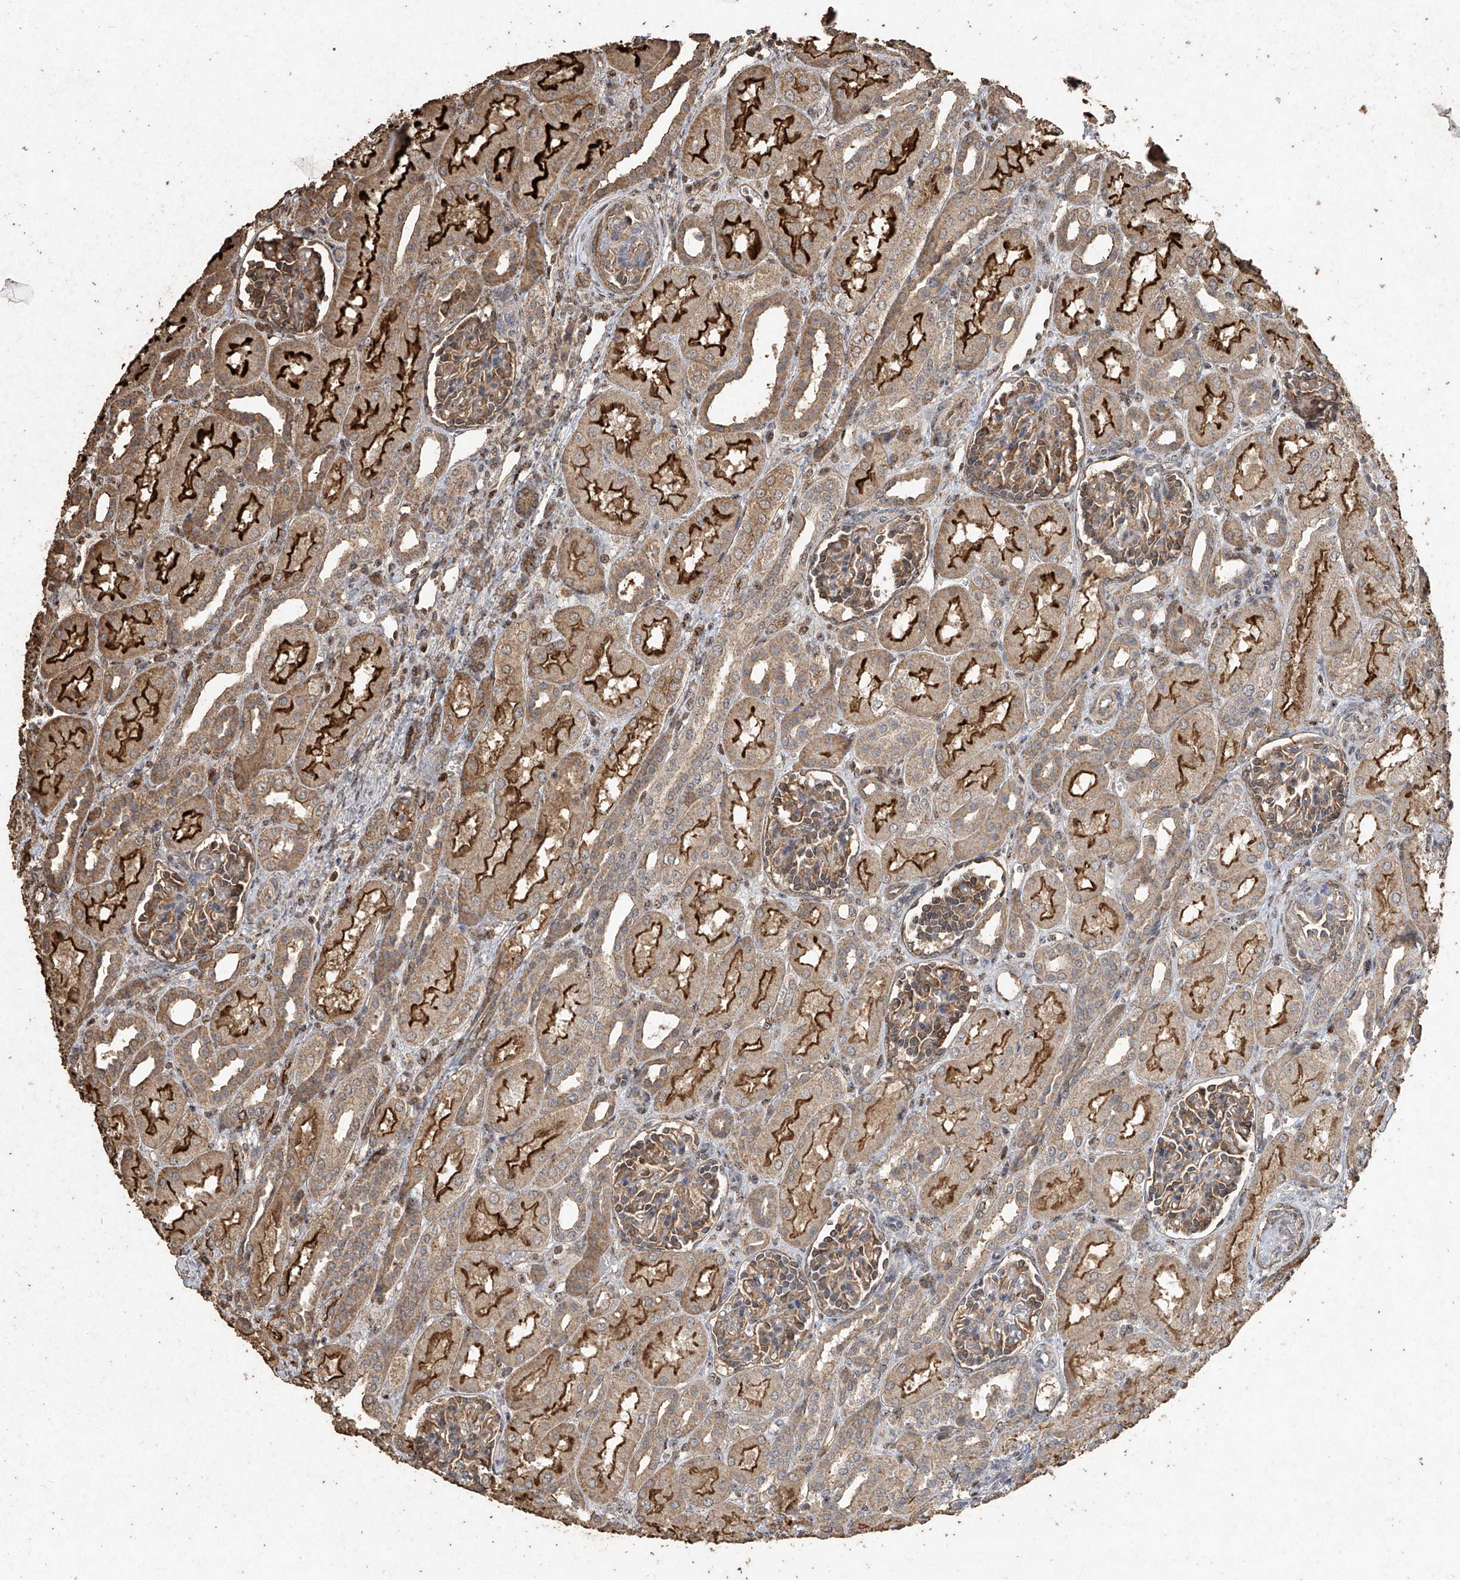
{"staining": {"intensity": "moderate", "quantity": ">75%", "location": "cytoplasmic/membranous"}, "tissue": "kidney", "cell_type": "Cells in glomeruli", "image_type": "normal", "snomed": [{"axis": "morphology", "description": "Normal tissue, NOS"}, {"axis": "morphology", "description": "Neoplasm, malignant, NOS"}, {"axis": "topography", "description": "Kidney"}], "caption": "Moderate cytoplasmic/membranous expression for a protein is seen in approximately >75% of cells in glomeruli of normal kidney using immunohistochemistry.", "gene": "ERBB3", "patient": {"sex": "female", "age": 1}}